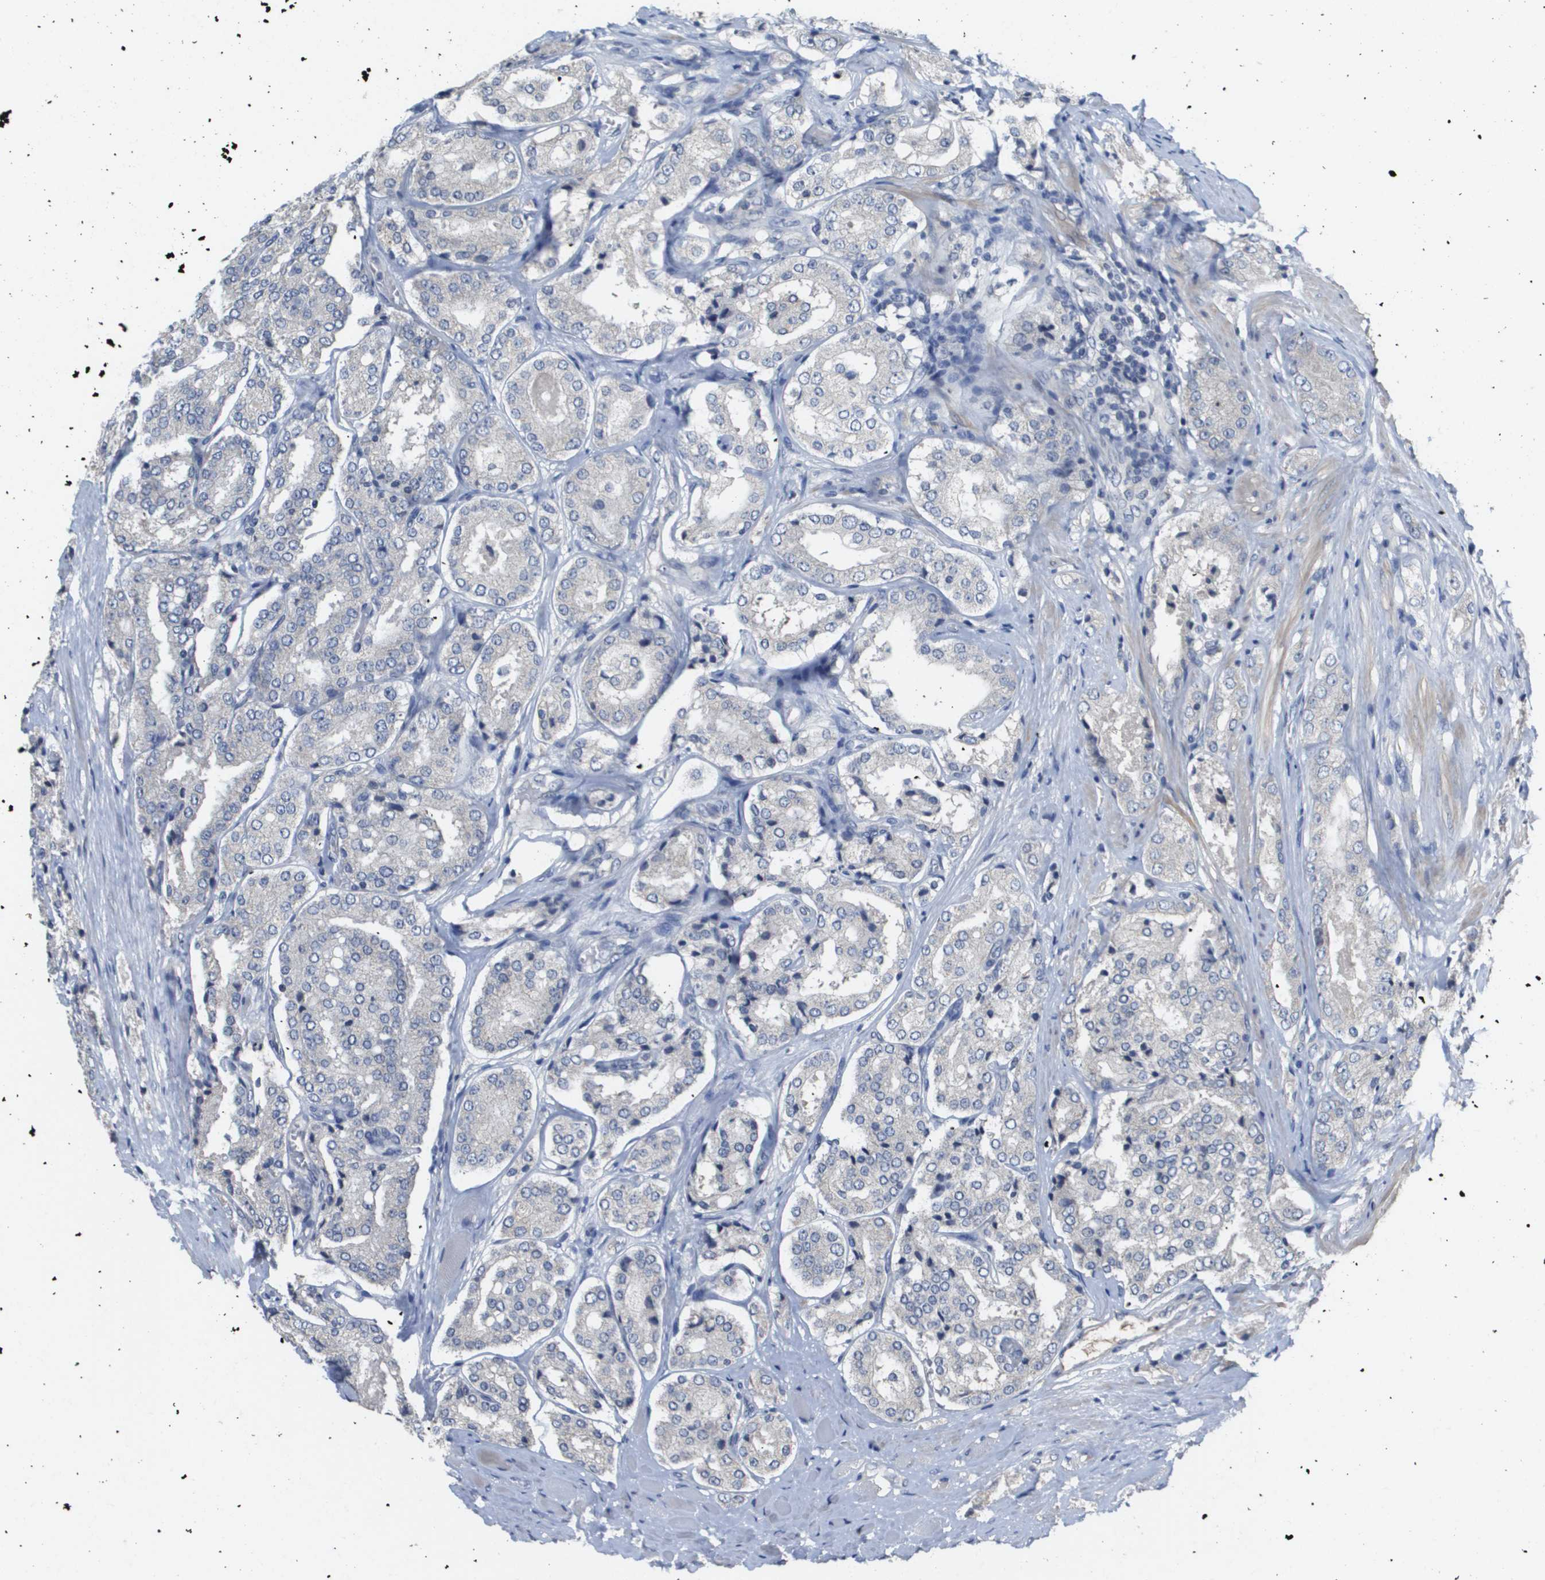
{"staining": {"intensity": "negative", "quantity": "none", "location": "none"}, "tissue": "prostate cancer", "cell_type": "Tumor cells", "image_type": "cancer", "snomed": [{"axis": "morphology", "description": "Adenocarcinoma, High grade"}, {"axis": "topography", "description": "Prostate"}], "caption": "Prostate cancer (high-grade adenocarcinoma) was stained to show a protein in brown. There is no significant staining in tumor cells.", "gene": "CAPN11", "patient": {"sex": "male", "age": 65}}